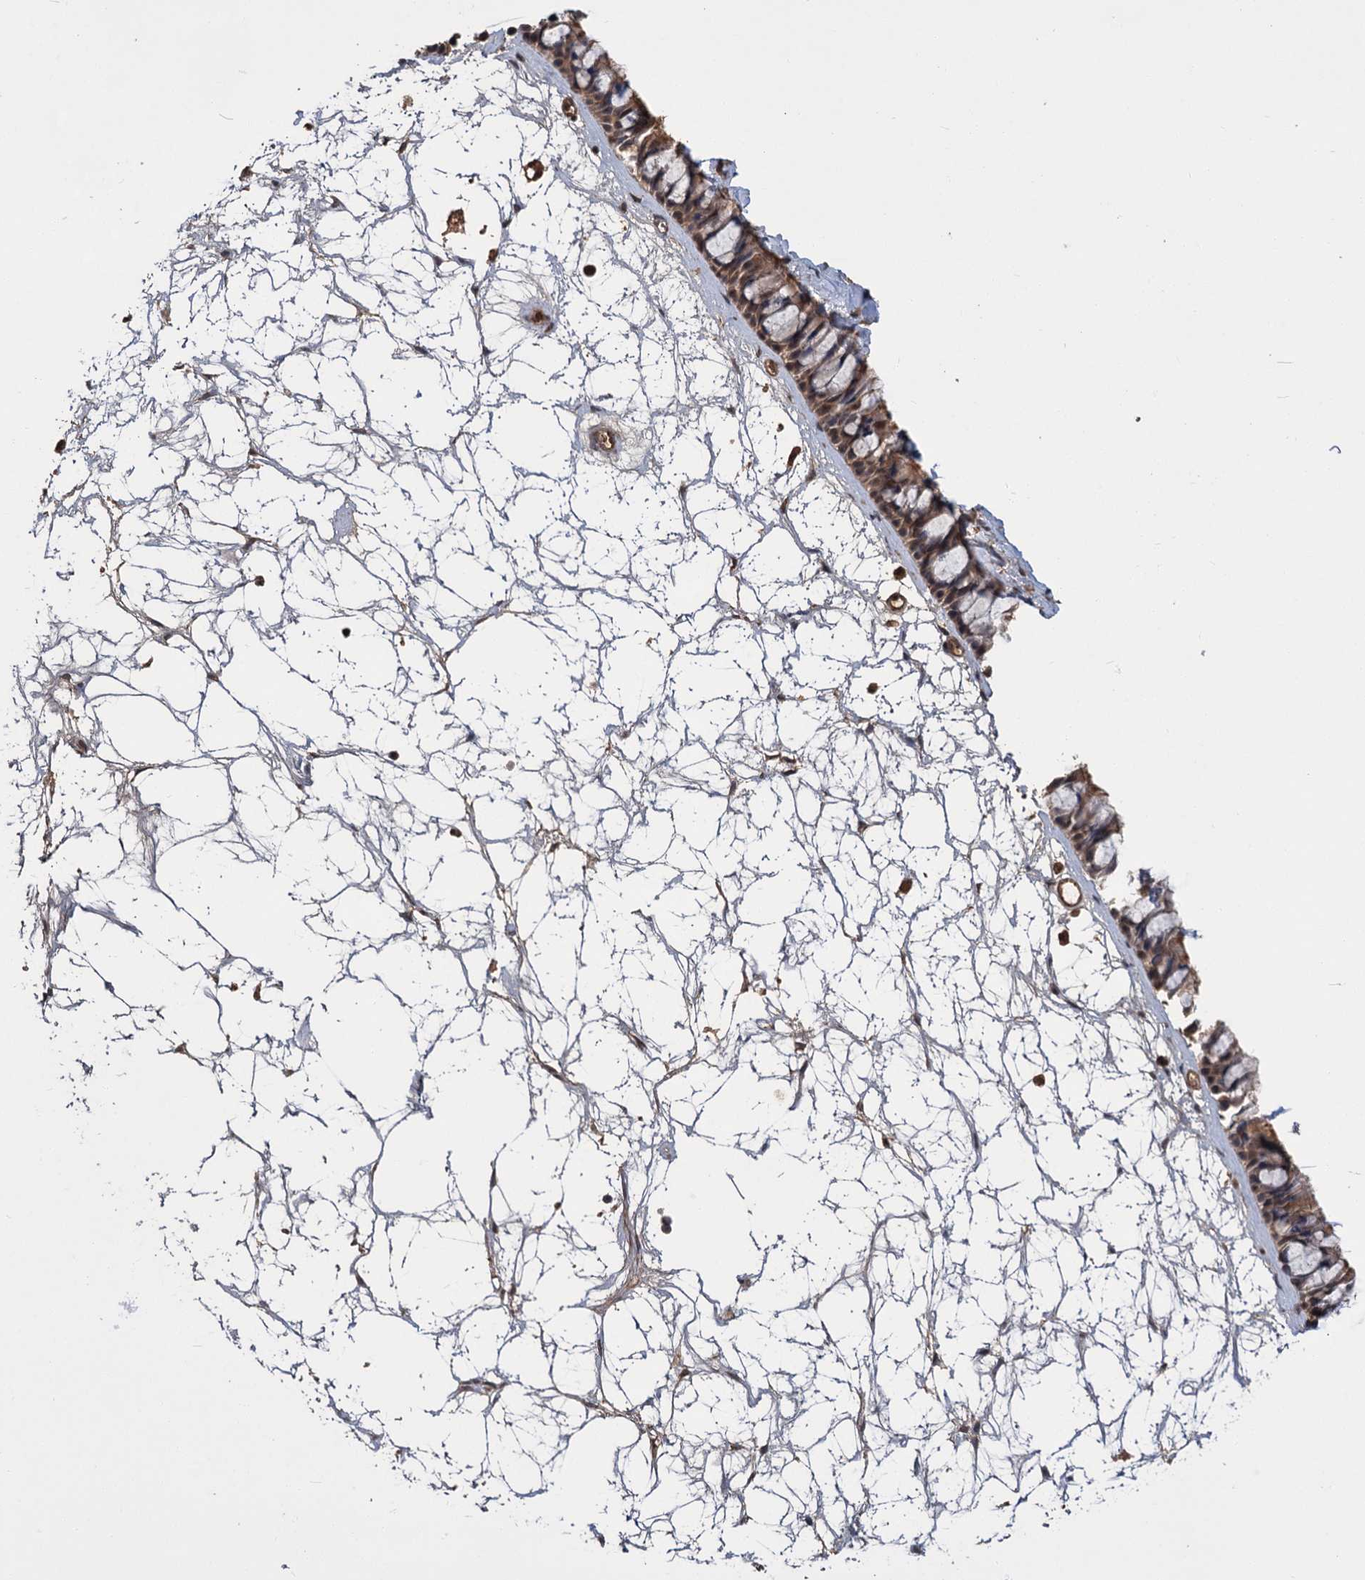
{"staining": {"intensity": "moderate", "quantity": ">75%", "location": "cytoplasmic/membranous,nuclear"}, "tissue": "nasopharynx", "cell_type": "Respiratory epithelial cells", "image_type": "normal", "snomed": [{"axis": "morphology", "description": "Normal tissue, NOS"}, {"axis": "topography", "description": "Nasopharynx"}], "caption": "A medium amount of moderate cytoplasmic/membranous,nuclear staining is identified in about >75% of respiratory epithelial cells in unremarkable nasopharynx. The protein of interest is stained brown, and the nuclei are stained in blue (DAB IHC with brightfield microscopy, high magnification).", "gene": "KANSL2", "patient": {"sex": "male", "age": 64}}